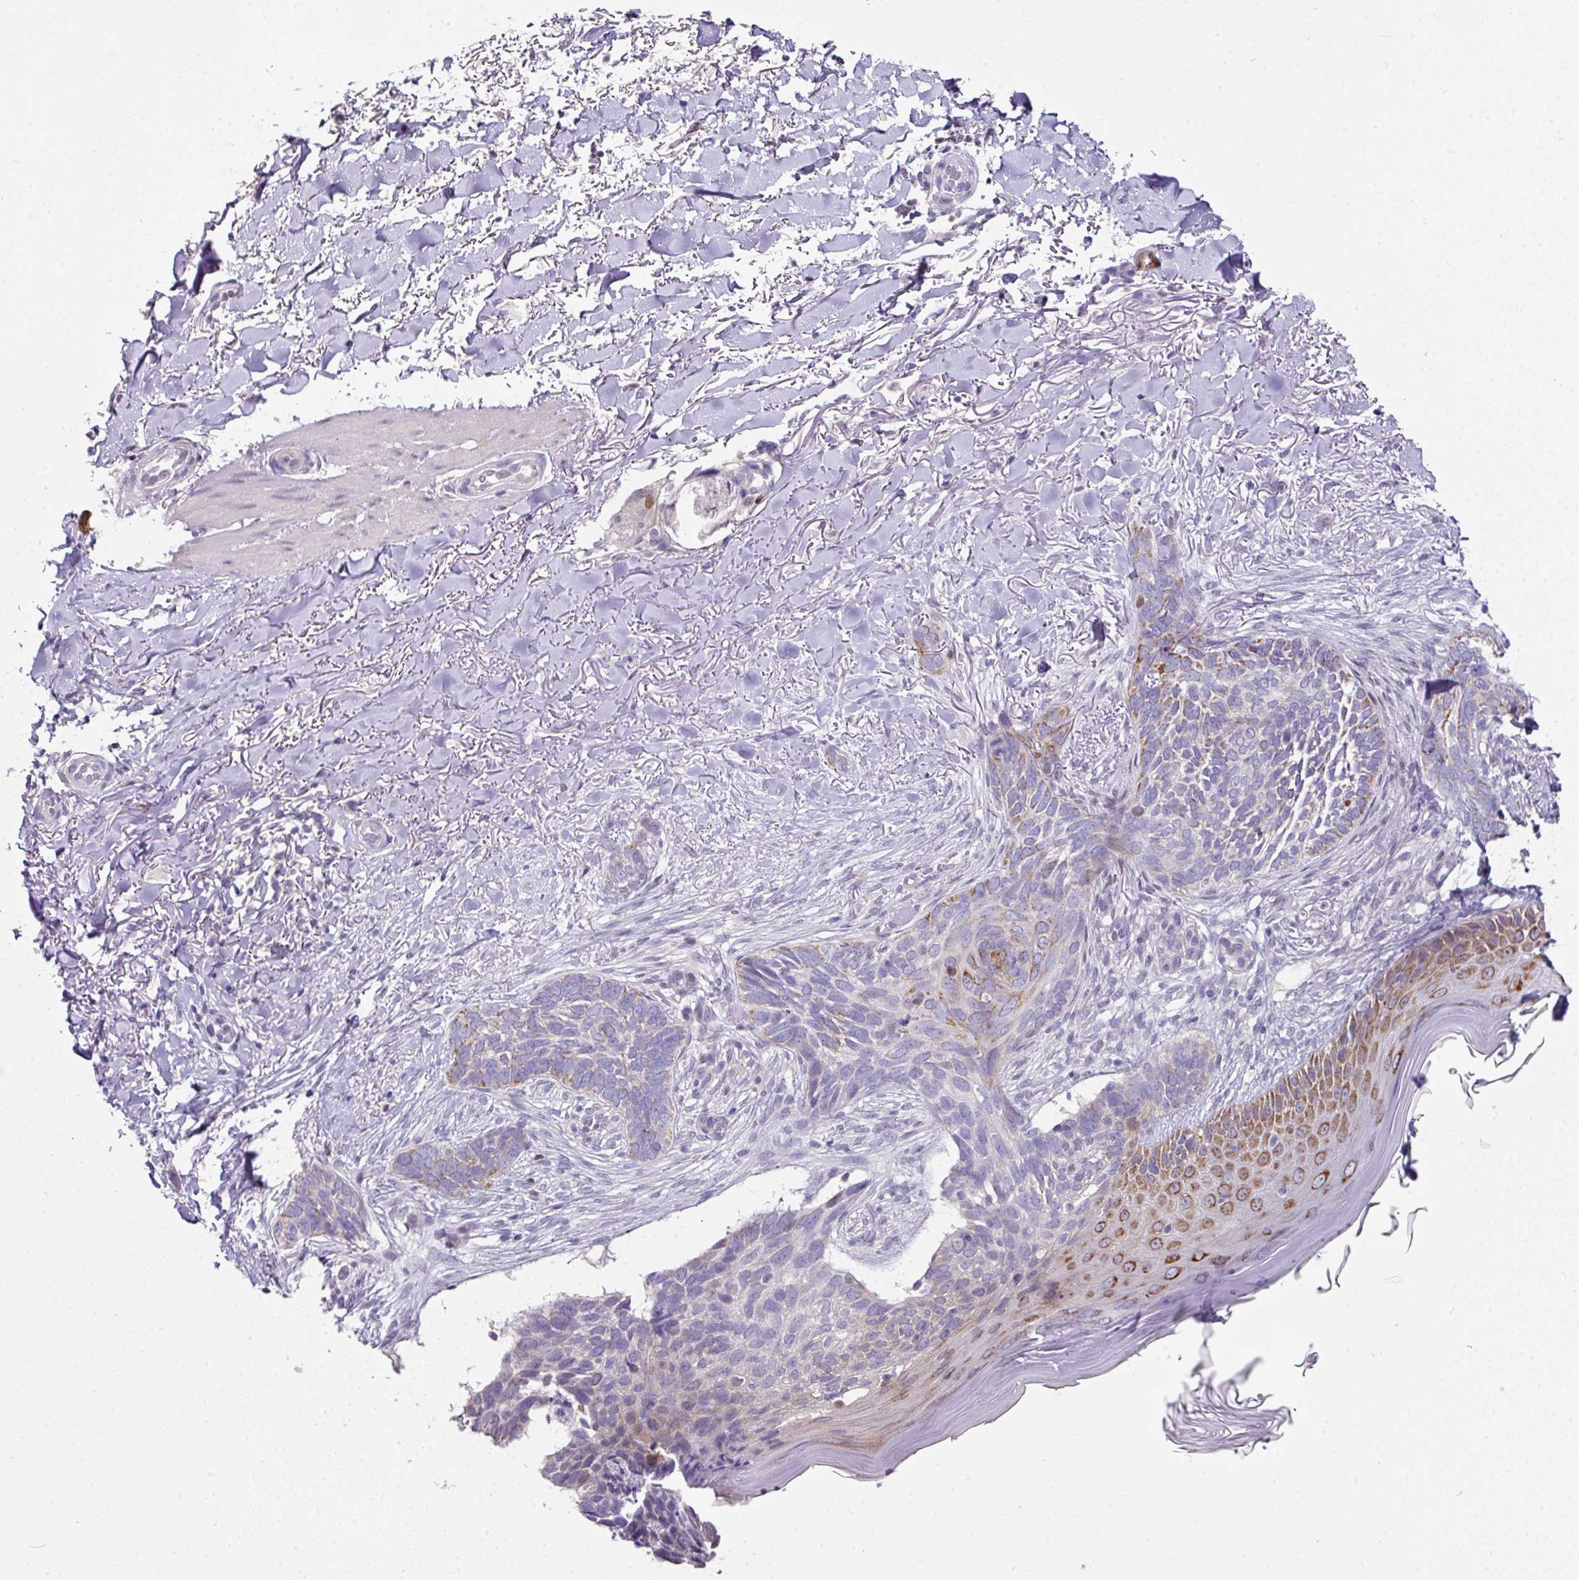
{"staining": {"intensity": "weak", "quantity": "<25%", "location": "cytoplasmic/membranous"}, "tissue": "skin cancer", "cell_type": "Tumor cells", "image_type": "cancer", "snomed": [{"axis": "morphology", "description": "Normal tissue, NOS"}, {"axis": "morphology", "description": "Basal cell carcinoma"}, {"axis": "topography", "description": "Skin"}], "caption": "A histopathology image of human skin cancer is negative for staining in tumor cells.", "gene": "ANKRD18A", "patient": {"sex": "female", "age": 67}}